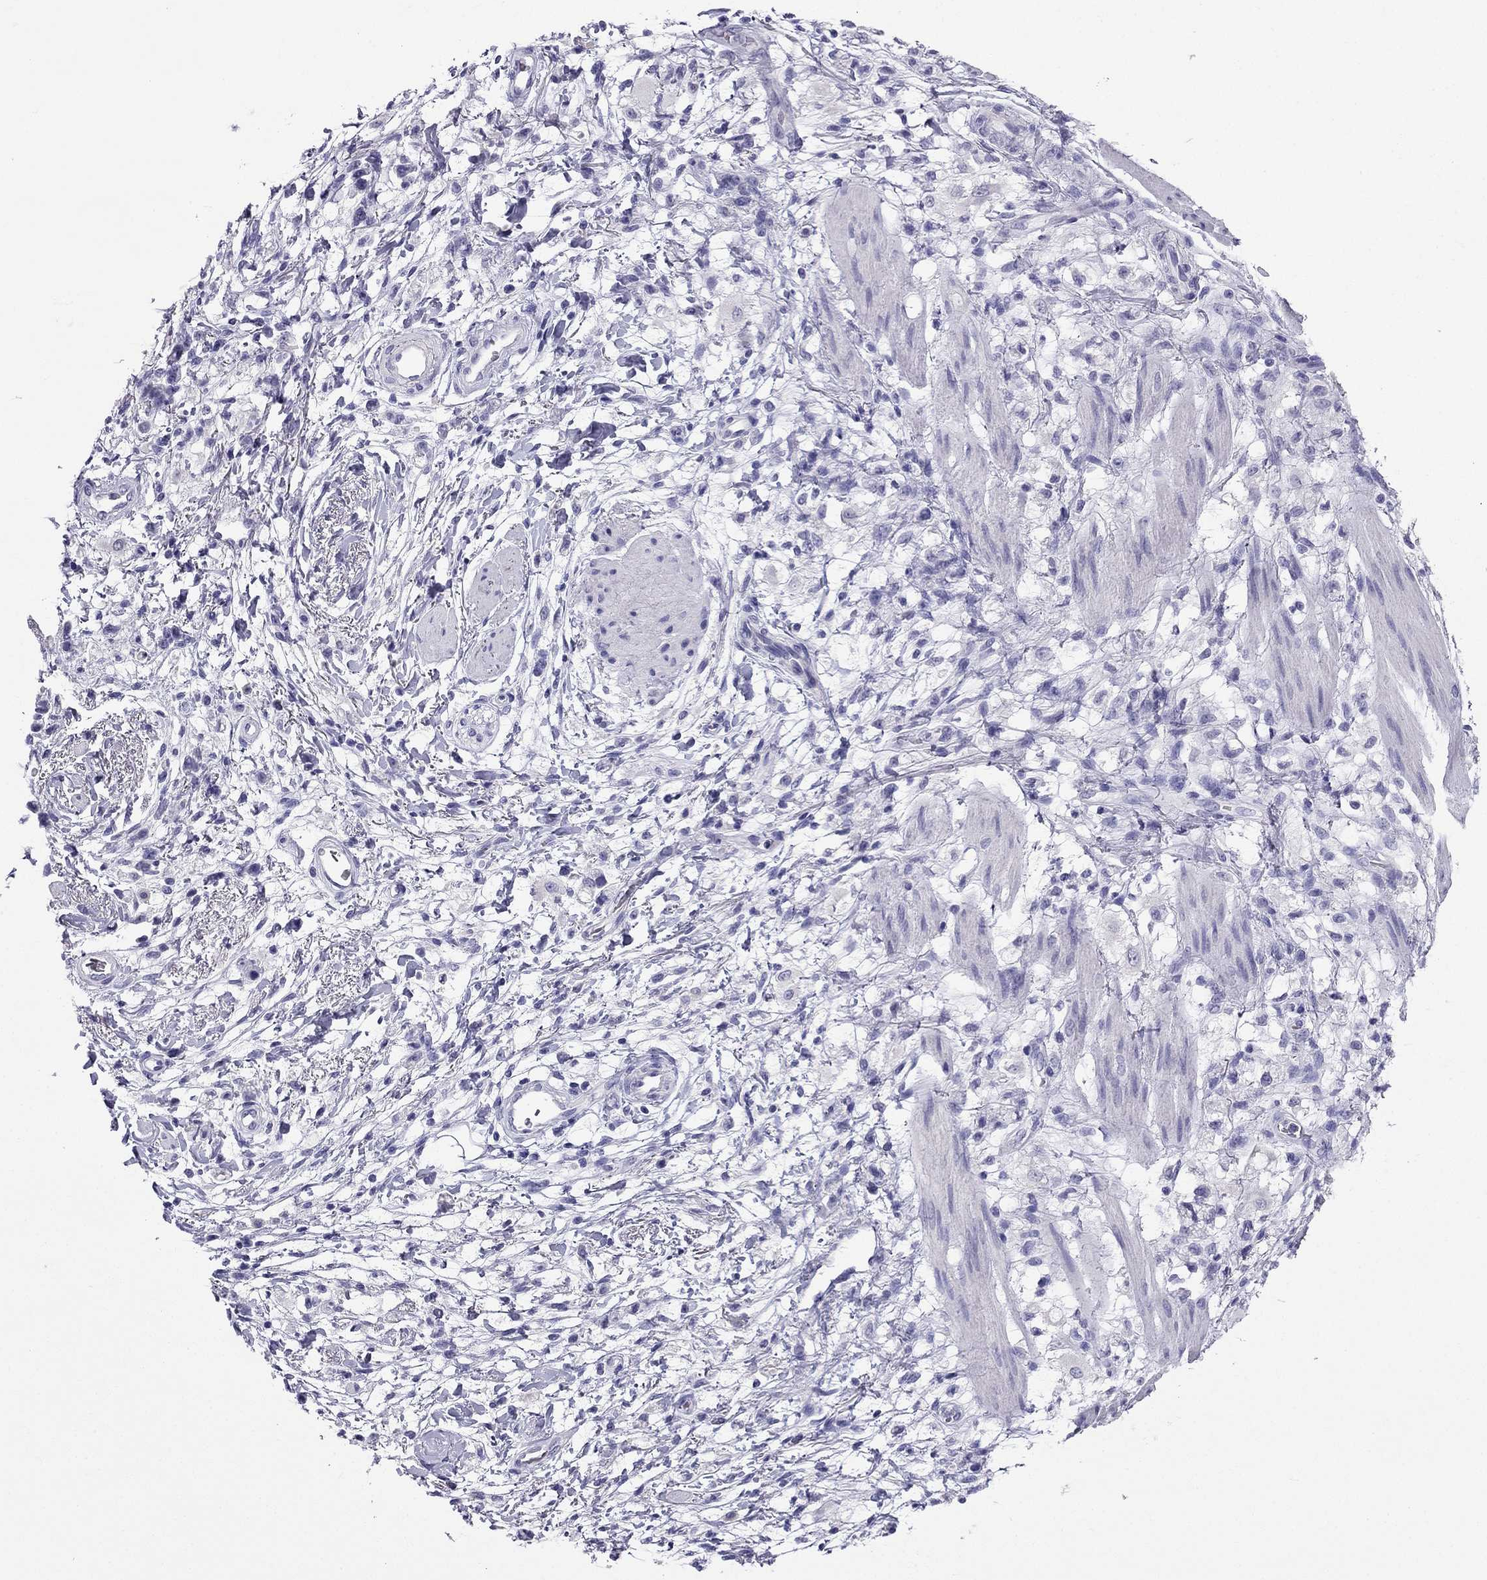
{"staining": {"intensity": "negative", "quantity": "none", "location": "none"}, "tissue": "stomach cancer", "cell_type": "Tumor cells", "image_type": "cancer", "snomed": [{"axis": "morphology", "description": "Adenocarcinoma, NOS"}, {"axis": "topography", "description": "Stomach"}], "caption": "Immunohistochemical staining of human adenocarcinoma (stomach) demonstrates no significant staining in tumor cells.", "gene": "NPTX1", "patient": {"sex": "female", "age": 60}}